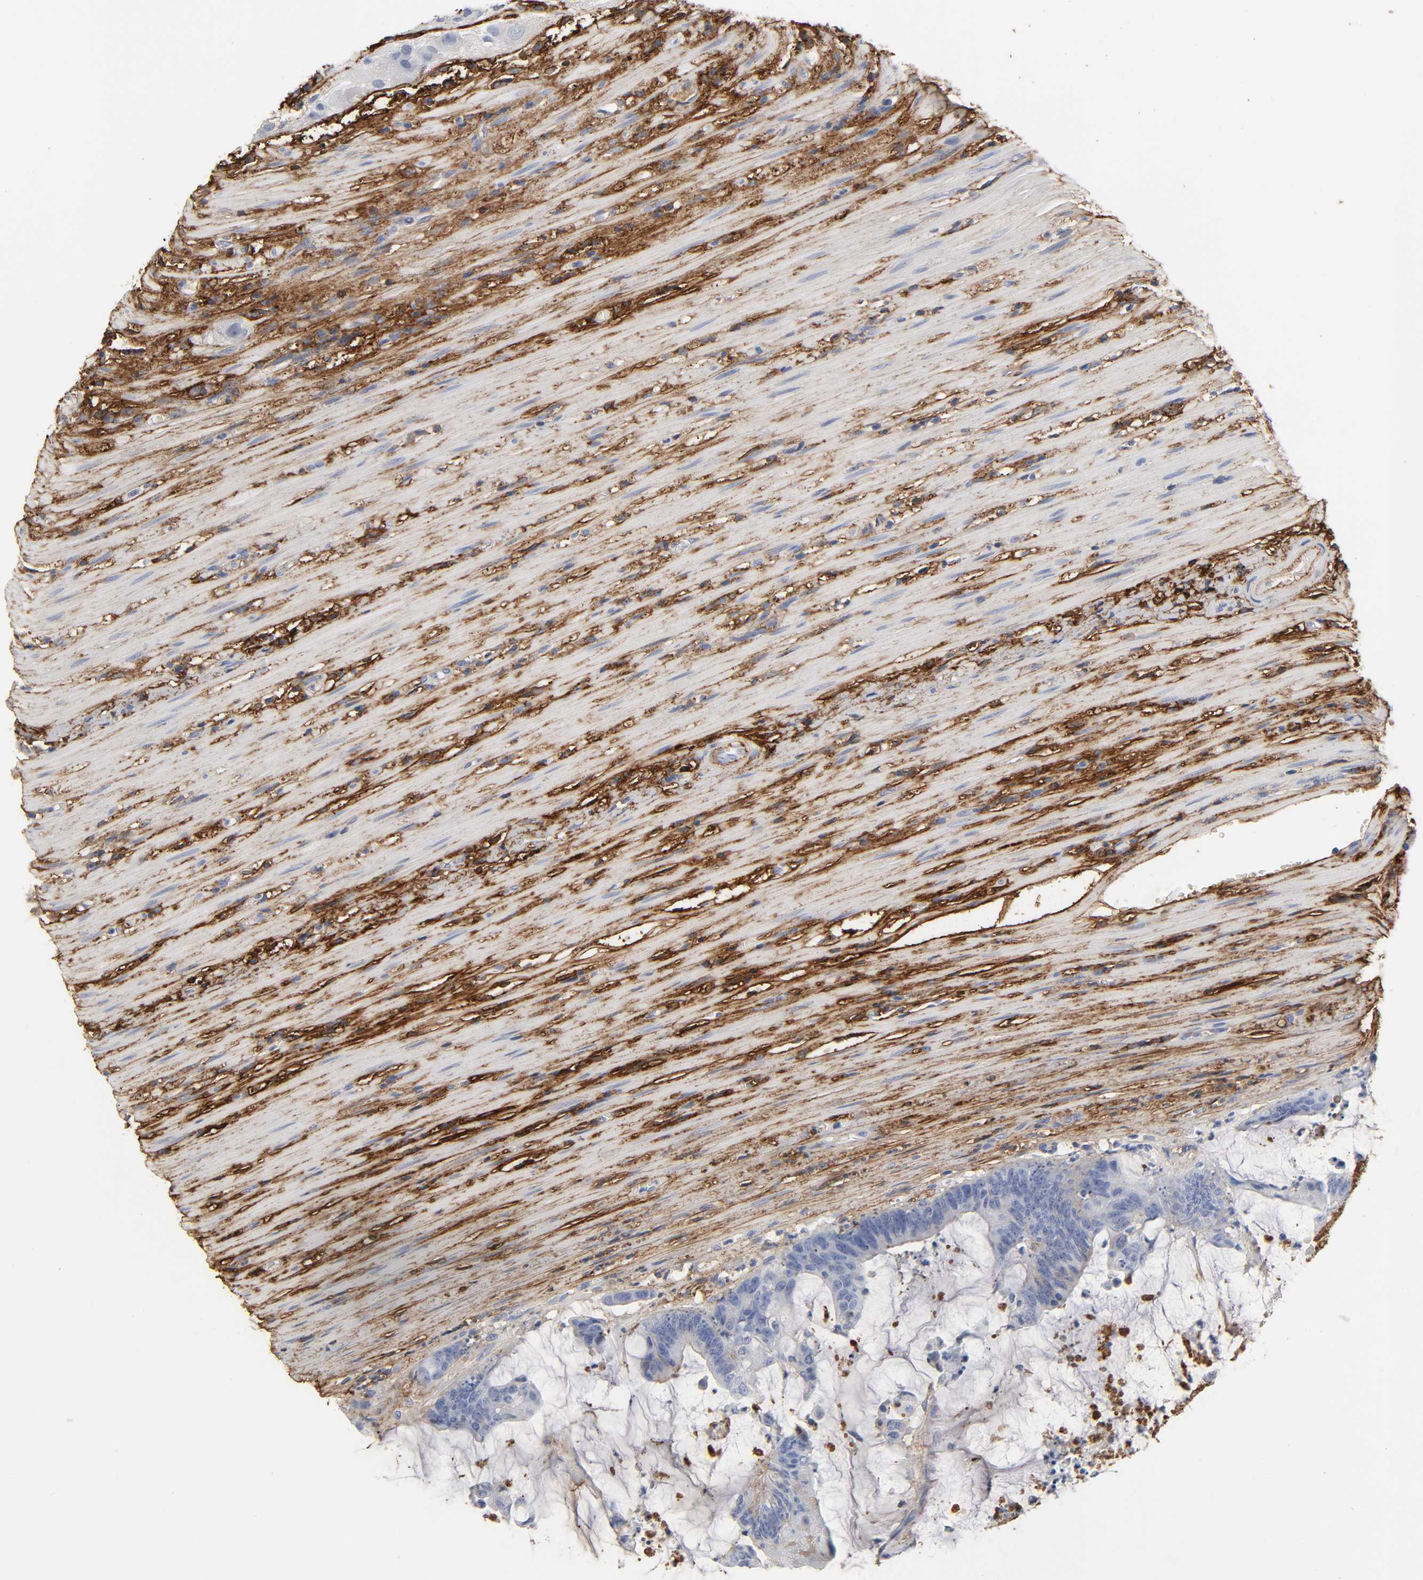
{"staining": {"intensity": "negative", "quantity": "none", "location": "none"}, "tissue": "colorectal cancer", "cell_type": "Tumor cells", "image_type": "cancer", "snomed": [{"axis": "morphology", "description": "Adenocarcinoma, NOS"}, {"axis": "topography", "description": "Rectum"}], "caption": "The immunohistochemistry (IHC) image has no significant expression in tumor cells of colorectal cancer tissue. (Brightfield microscopy of DAB (3,3'-diaminobenzidine) immunohistochemistry (IHC) at high magnification).", "gene": "FBLN1", "patient": {"sex": "female", "age": 66}}